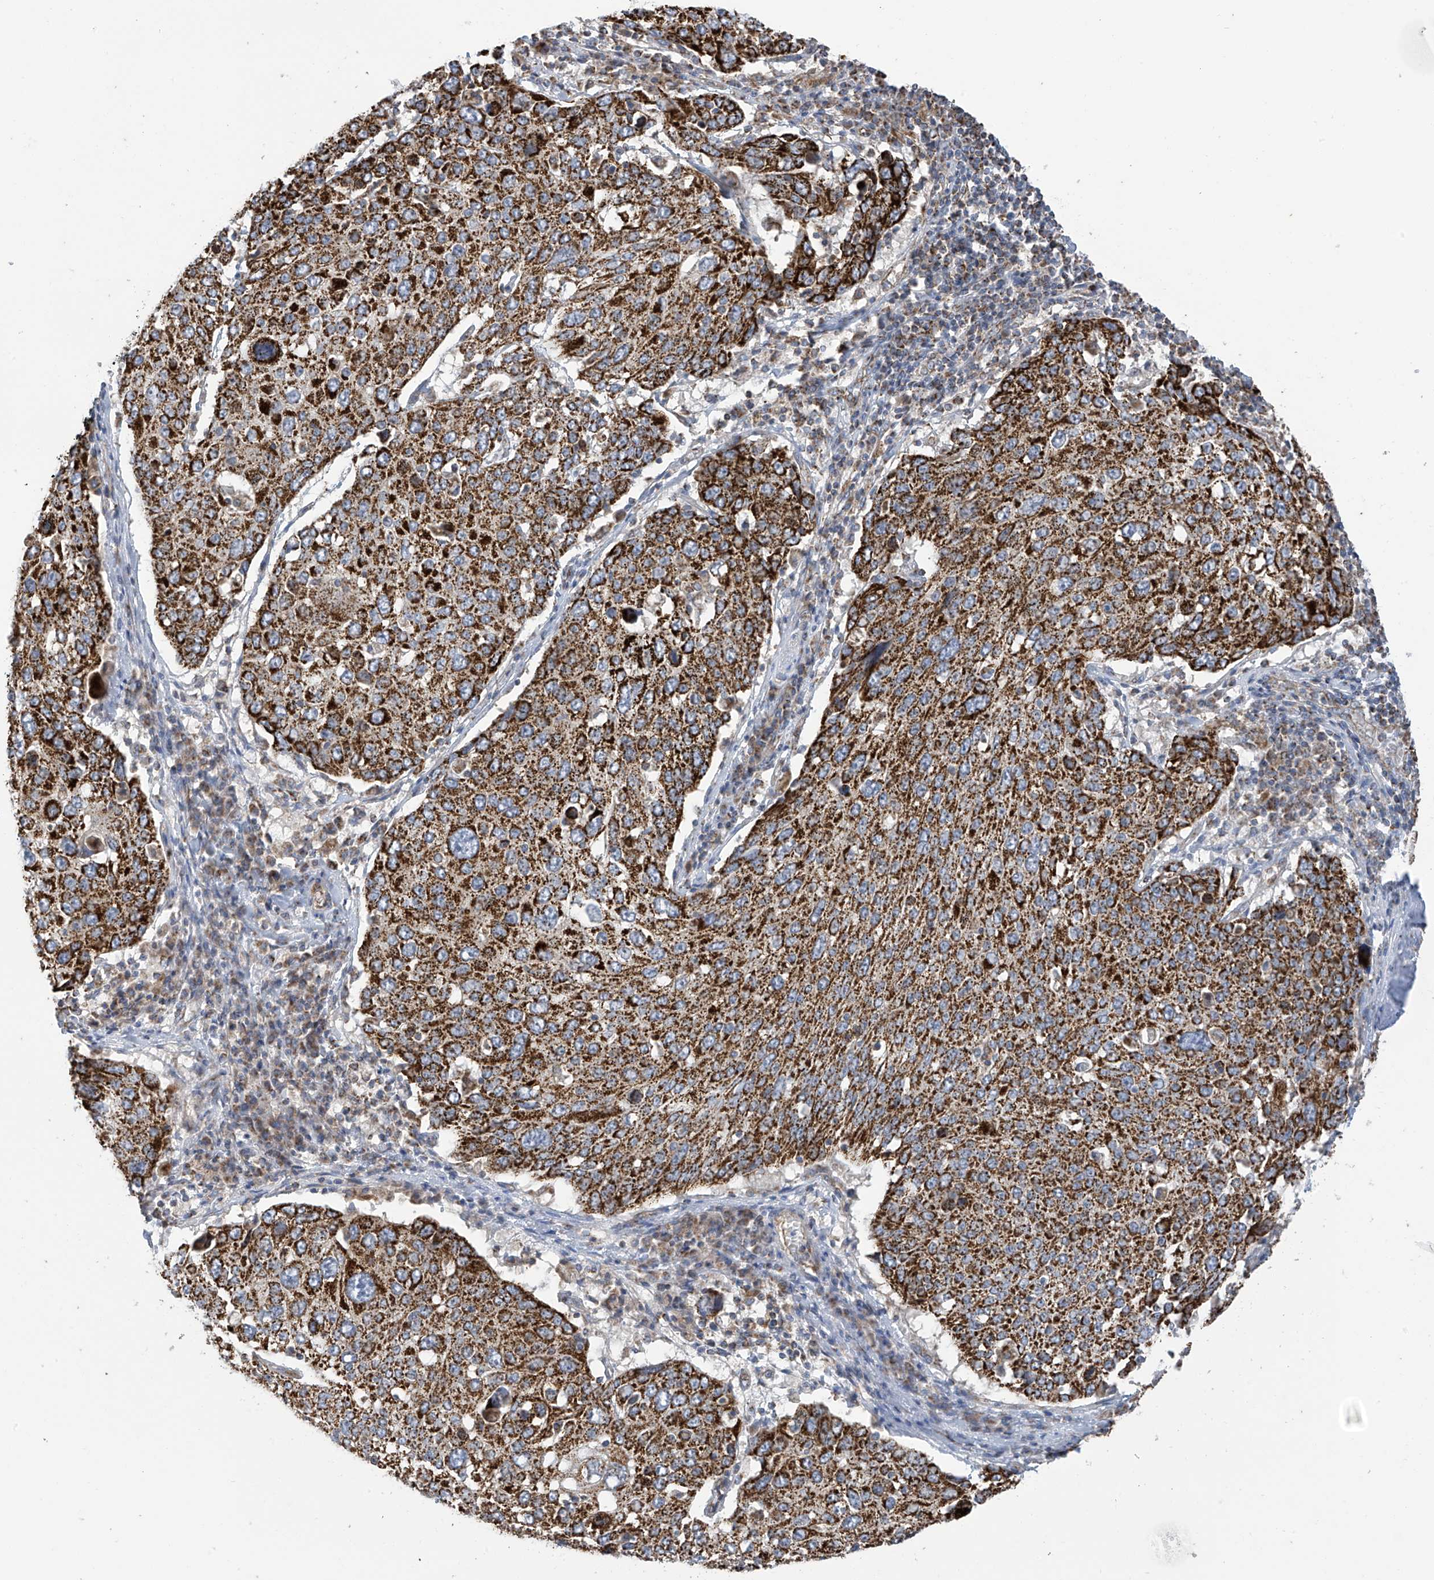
{"staining": {"intensity": "strong", "quantity": ">75%", "location": "cytoplasmic/membranous"}, "tissue": "lung cancer", "cell_type": "Tumor cells", "image_type": "cancer", "snomed": [{"axis": "morphology", "description": "Squamous cell carcinoma, NOS"}, {"axis": "topography", "description": "Lung"}], "caption": "DAB (3,3'-diaminobenzidine) immunohistochemical staining of lung cancer shows strong cytoplasmic/membranous protein positivity in approximately >75% of tumor cells.", "gene": "PNPT1", "patient": {"sex": "male", "age": 65}}